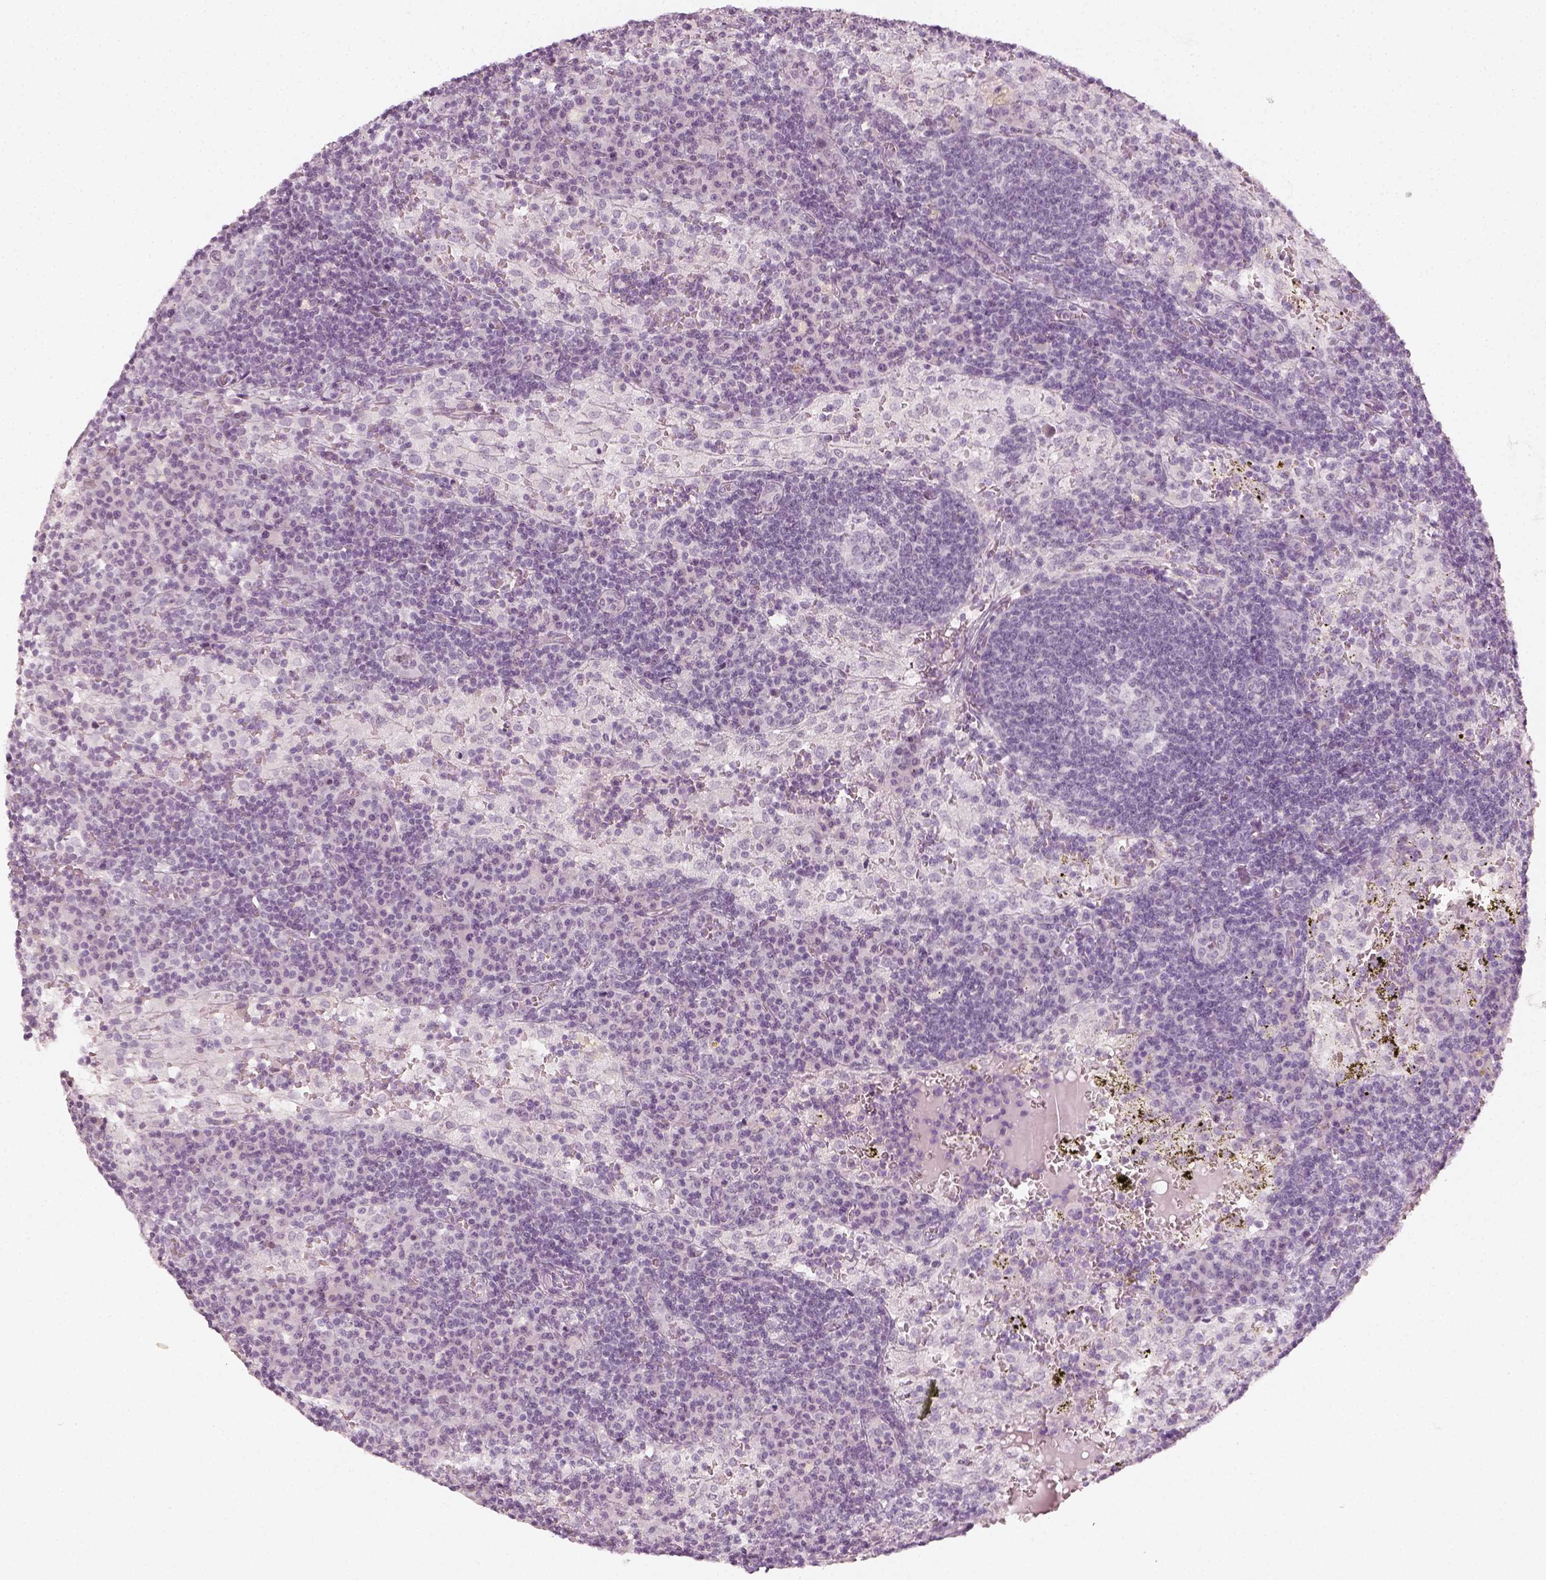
{"staining": {"intensity": "negative", "quantity": "none", "location": "none"}, "tissue": "lymph node", "cell_type": "Germinal center cells", "image_type": "normal", "snomed": [{"axis": "morphology", "description": "Normal tissue, NOS"}, {"axis": "topography", "description": "Lymph node"}], "caption": "Human lymph node stained for a protein using IHC reveals no expression in germinal center cells.", "gene": "KRTAP2", "patient": {"sex": "male", "age": 62}}